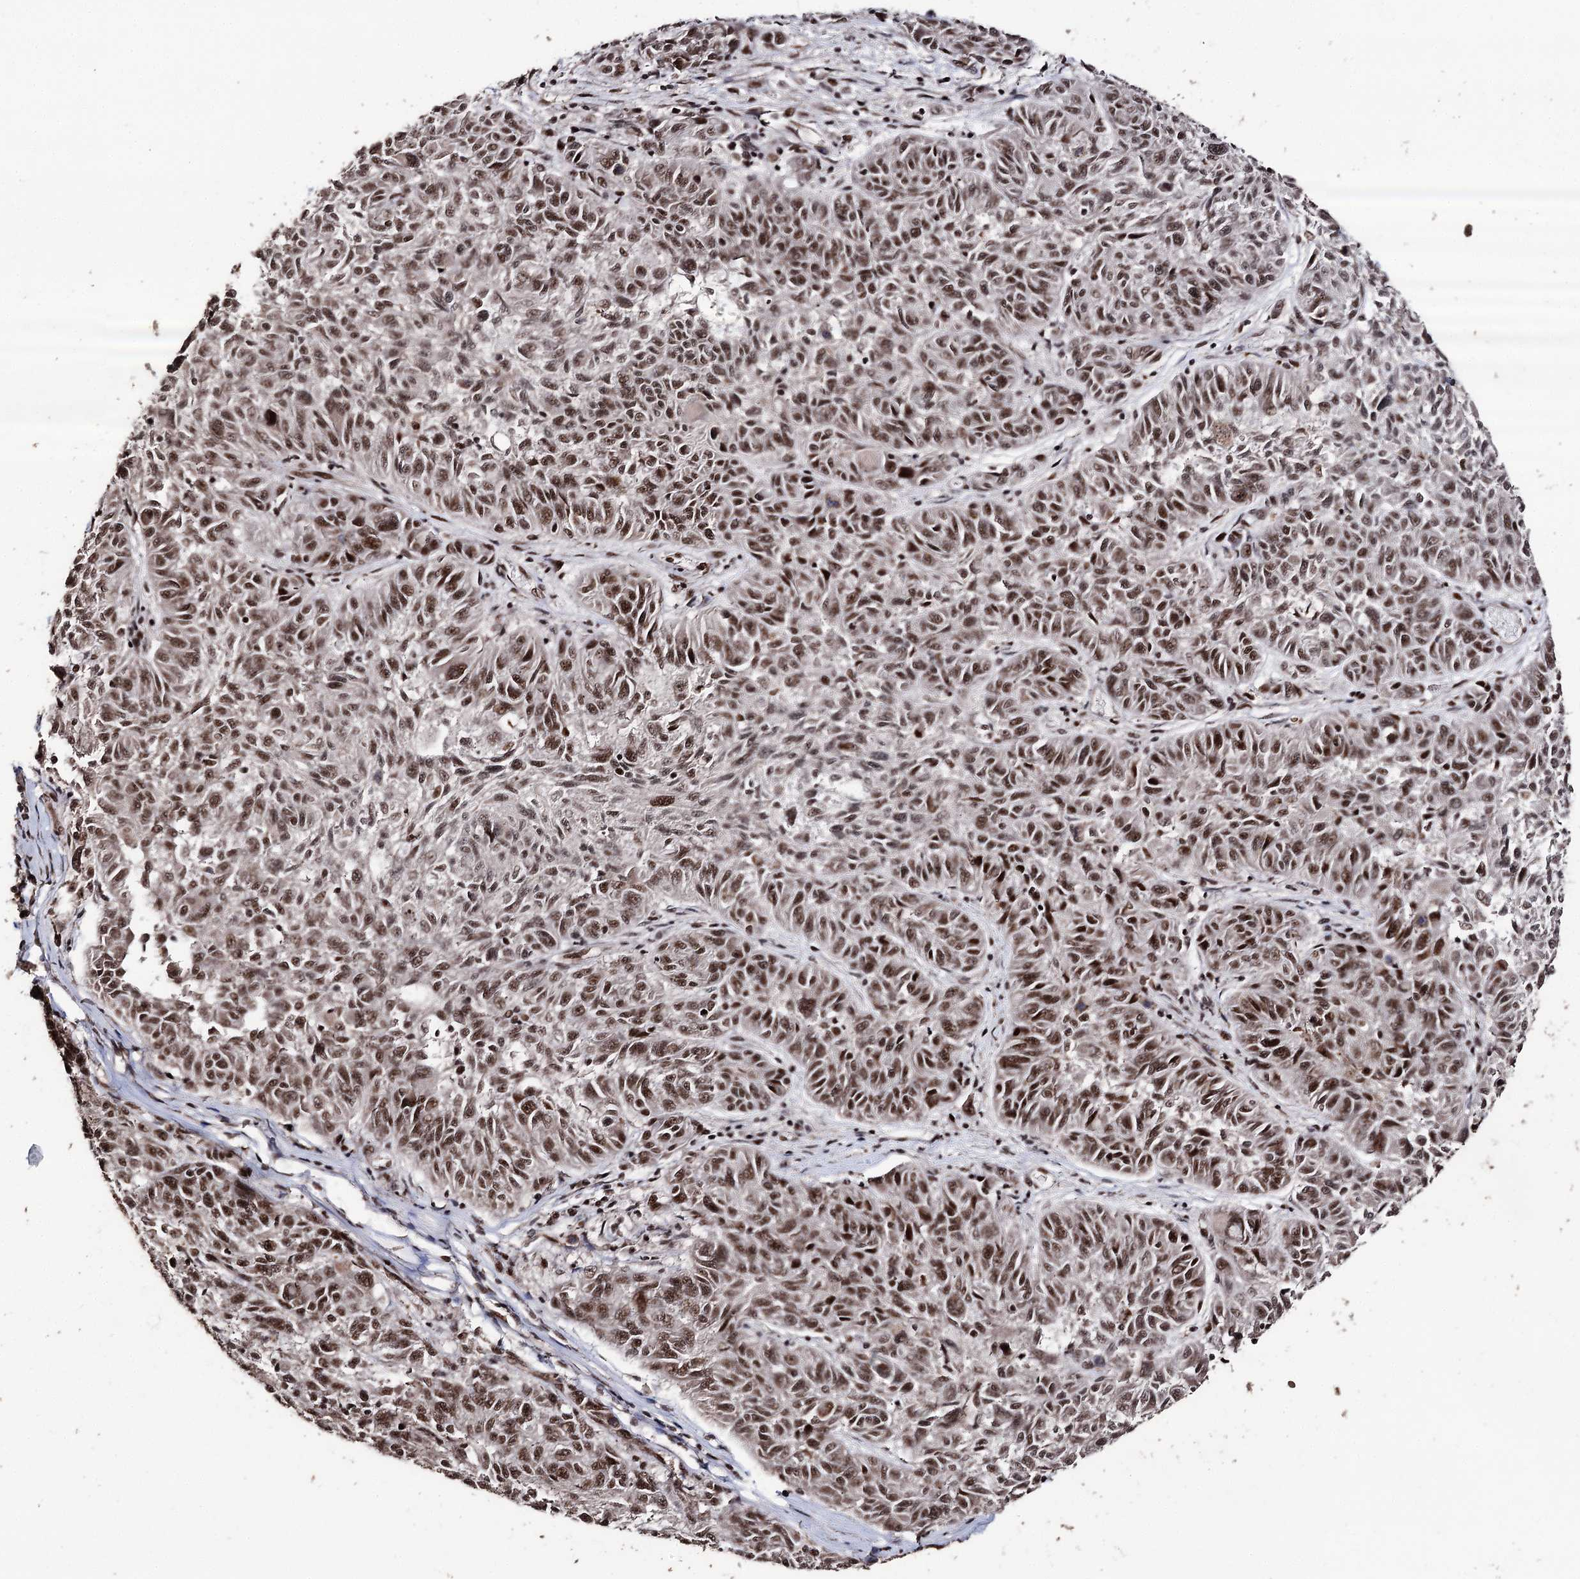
{"staining": {"intensity": "strong", "quantity": ">75%", "location": "nuclear"}, "tissue": "melanoma", "cell_type": "Tumor cells", "image_type": "cancer", "snomed": [{"axis": "morphology", "description": "Malignant melanoma, NOS"}, {"axis": "topography", "description": "Skin"}], "caption": "Melanoma stained with a brown dye exhibits strong nuclear positive positivity in approximately >75% of tumor cells.", "gene": "U2SURP", "patient": {"sex": "male", "age": 53}}